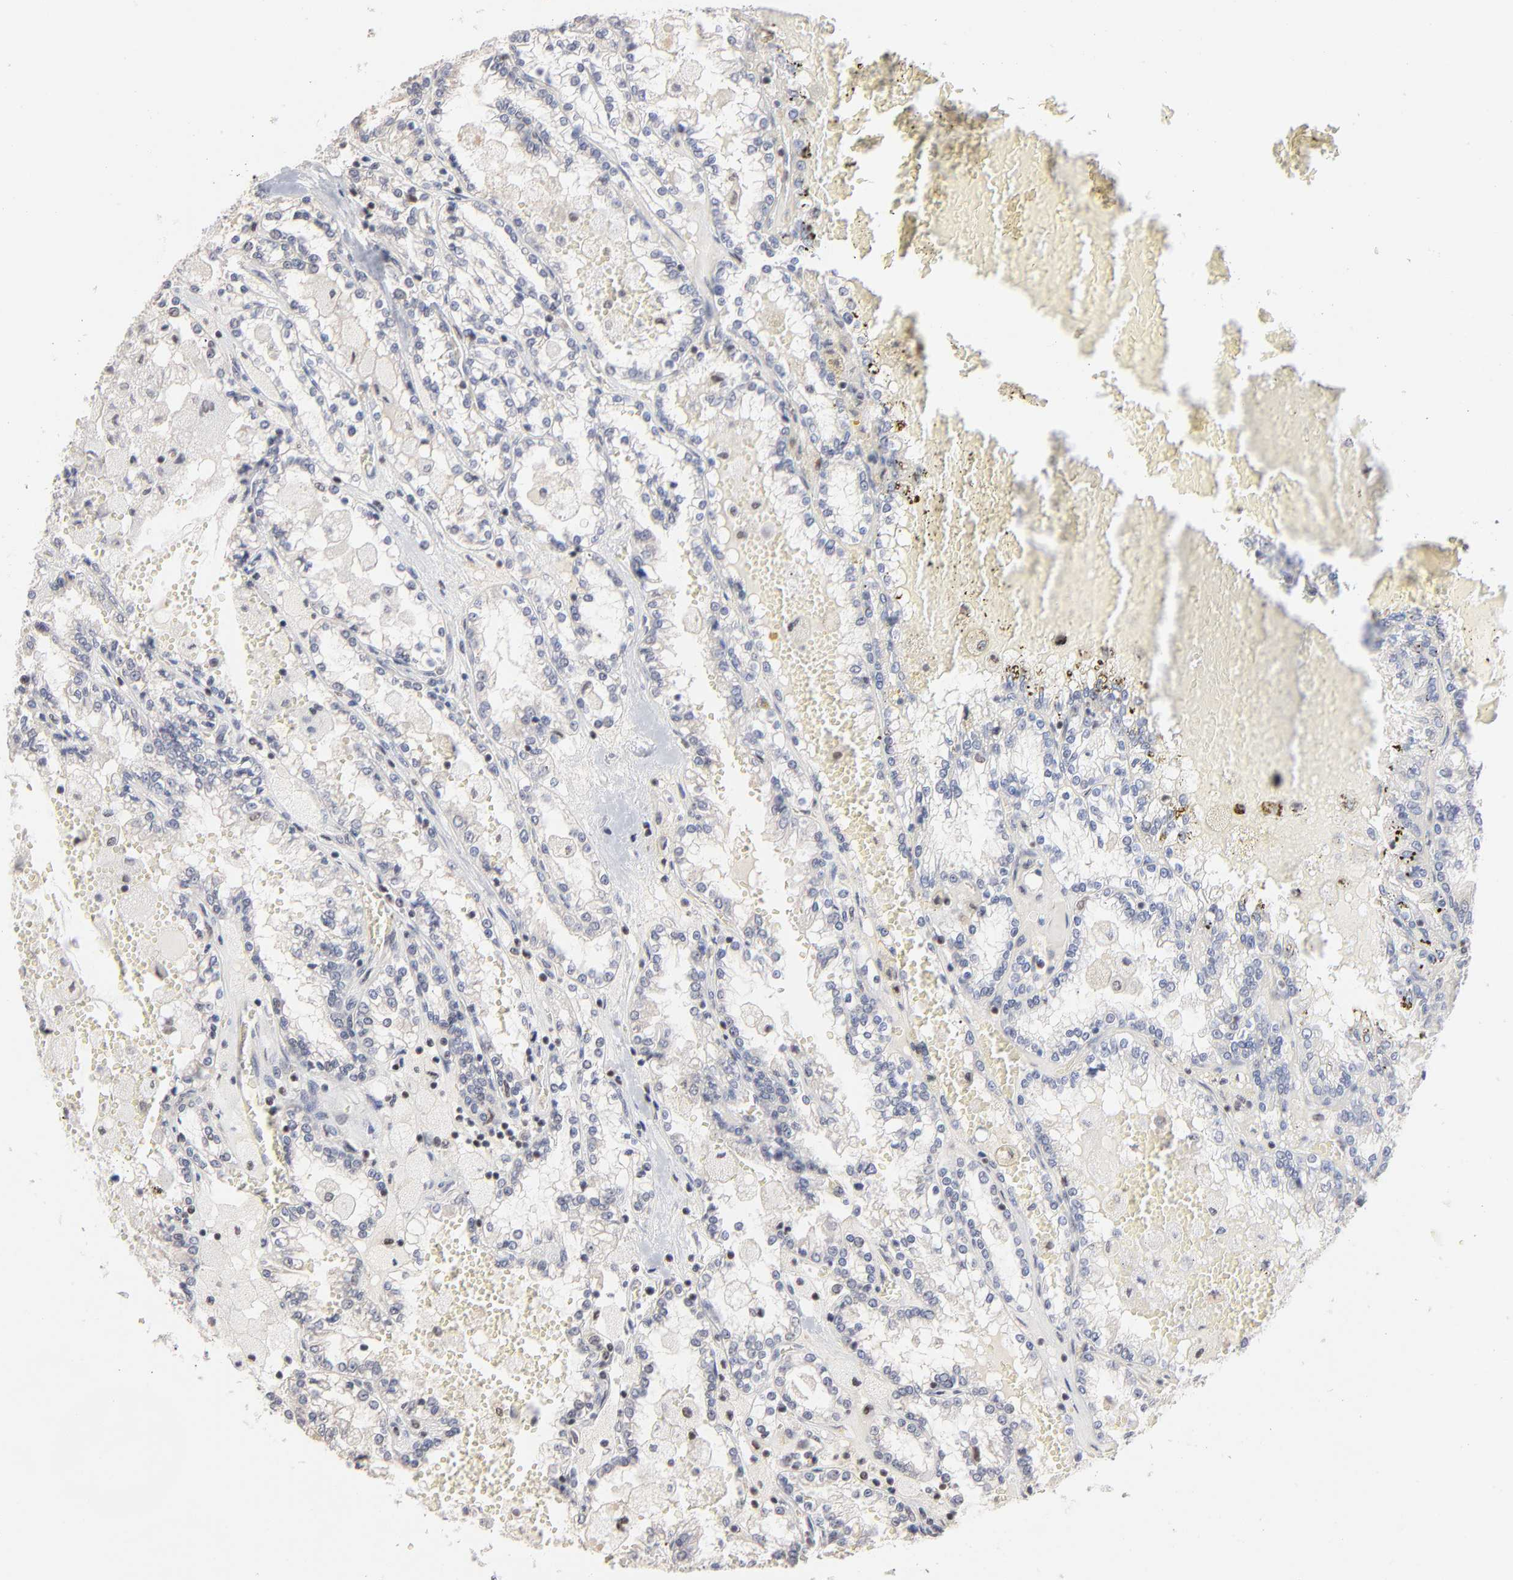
{"staining": {"intensity": "negative", "quantity": "none", "location": "none"}, "tissue": "renal cancer", "cell_type": "Tumor cells", "image_type": "cancer", "snomed": [{"axis": "morphology", "description": "Adenocarcinoma, NOS"}, {"axis": "topography", "description": "Kidney"}], "caption": "Adenocarcinoma (renal) was stained to show a protein in brown. There is no significant staining in tumor cells. The staining was performed using DAB (3,3'-diaminobenzidine) to visualize the protein expression in brown, while the nuclei were stained in blue with hematoxylin (Magnification: 20x).", "gene": "MAX", "patient": {"sex": "female", "age": 56}}